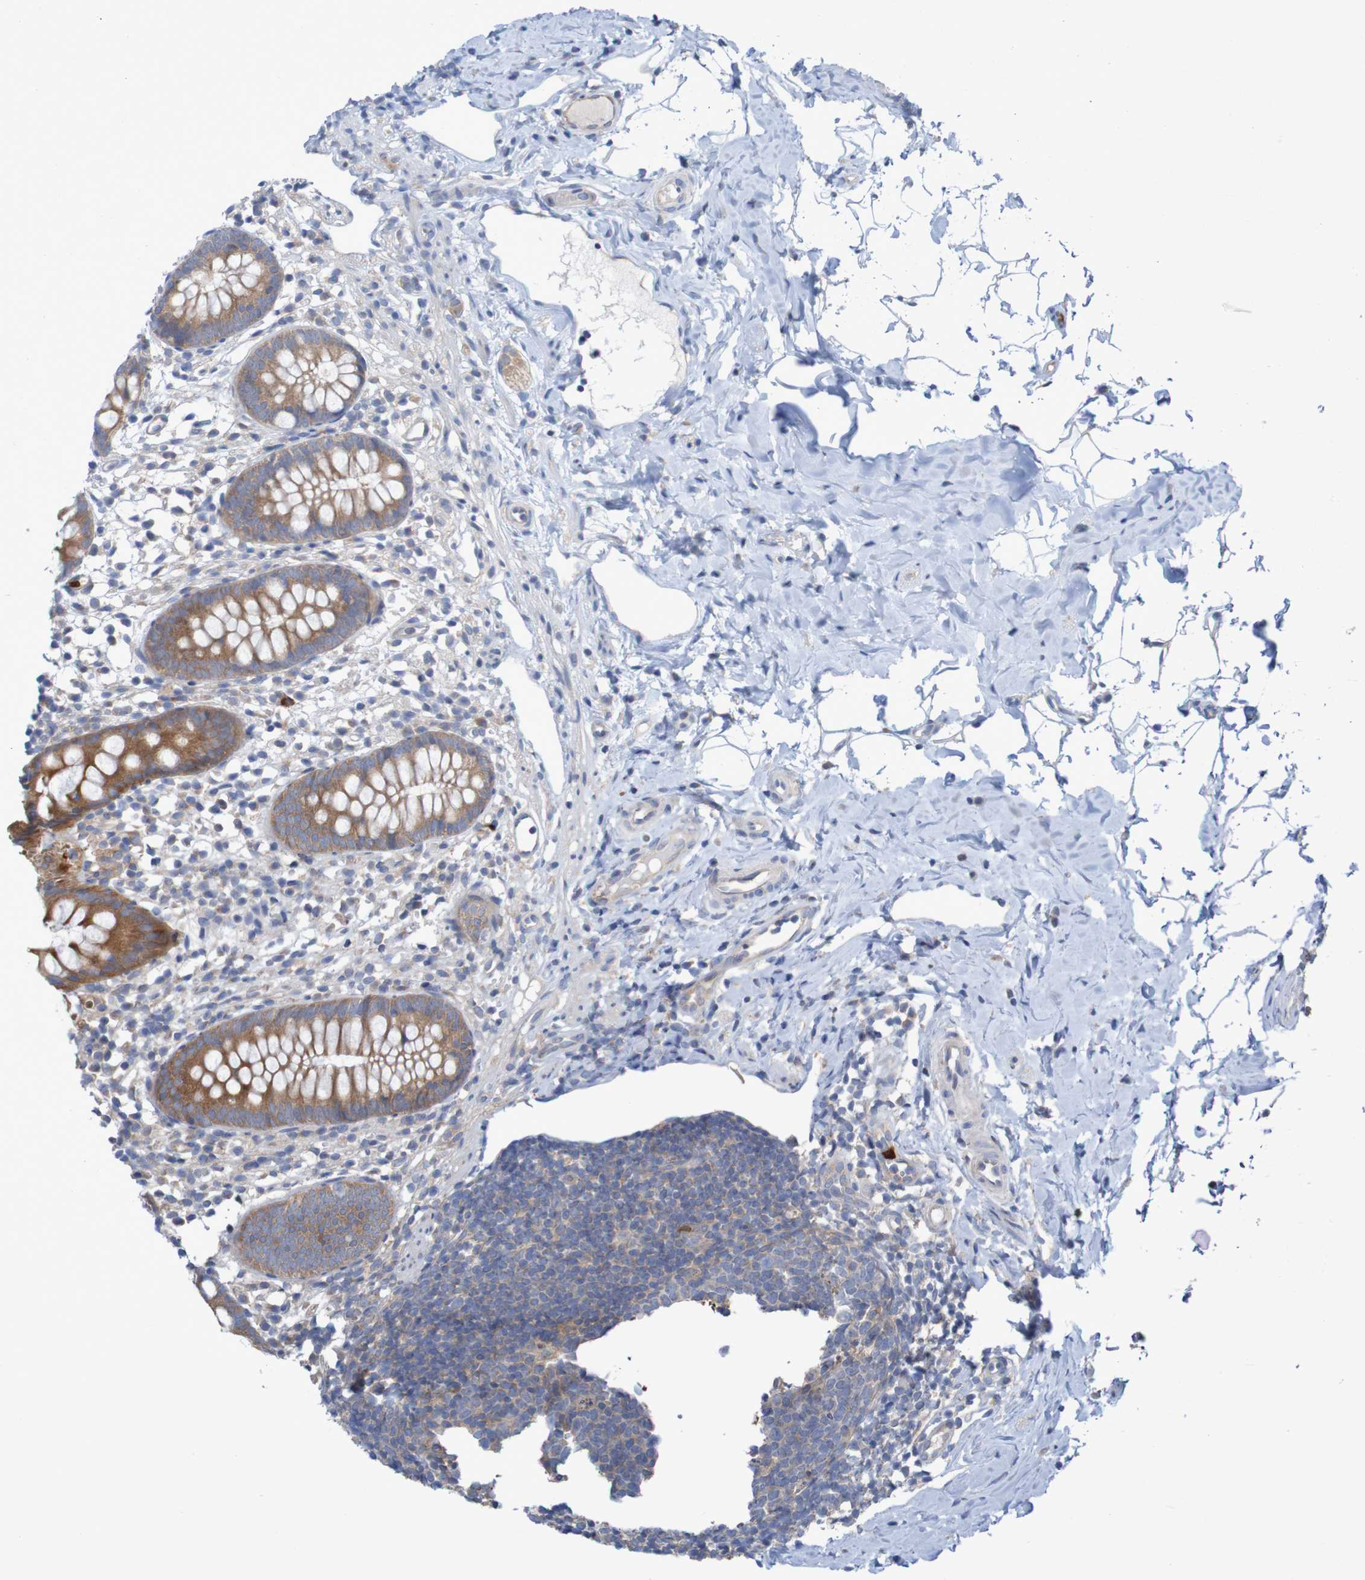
{"staining": {"intensity": "moderate", "quantity": ">75%", "location": "cytoplasmic/membranous"}, "tissue": "appendix", "cell_type": "Glandular cells", "image_type": "normal", "snomed": [{"axis": "morphology", "description": "Normal tissue, NOS"}, {"axis": "topography", "description": "Appendix"}], "caption": "Immunohistochemistry (IHC) of unremarkable human appendix shows medium levels of moderate cytoplasmic/membranous expression in about >75% of glandular cells.", "gene": "PARP4", "patient": {"sex": "female", "age": 20}}